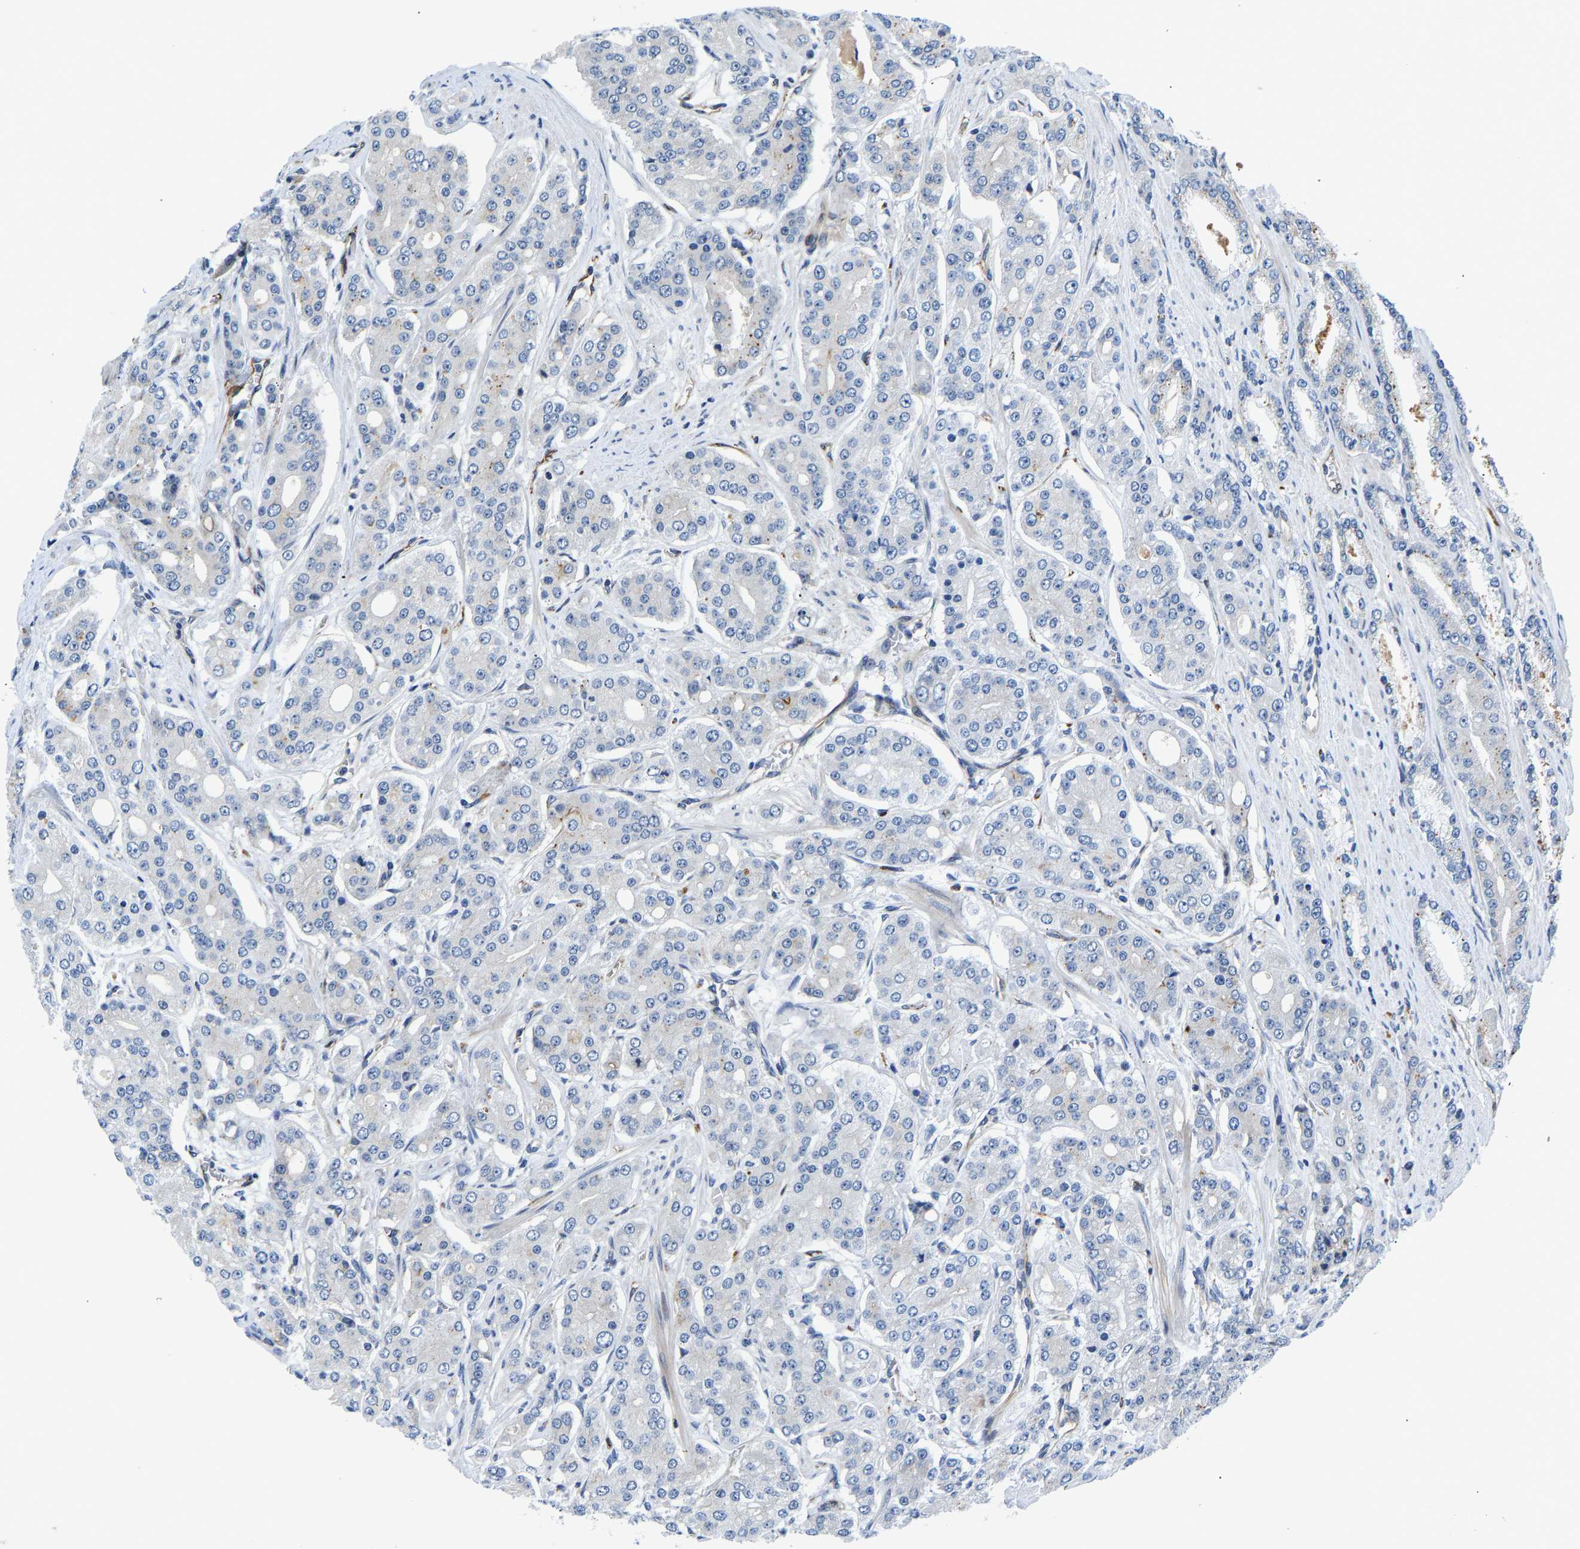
{"staining": {"intensity": "weak", "quantity": "<25%", "location": "nuclear"}, "tissue": "prostate cancer", "cell_type": "Tumor cells", "image_type": "cancer", "snomed": [{"axis": "morphology", "description": "Adenocarcinoma, High grade"}, {"axis": "topography", "description": "Prostate"}], "caption": "This is an immunohistochemistry image of human prostate cancer (adenocarcinoma (high-grade)). There is no expression in tumor cells.", "gene": "RESF1", "patient": {"sex": "male", "age": 71}}